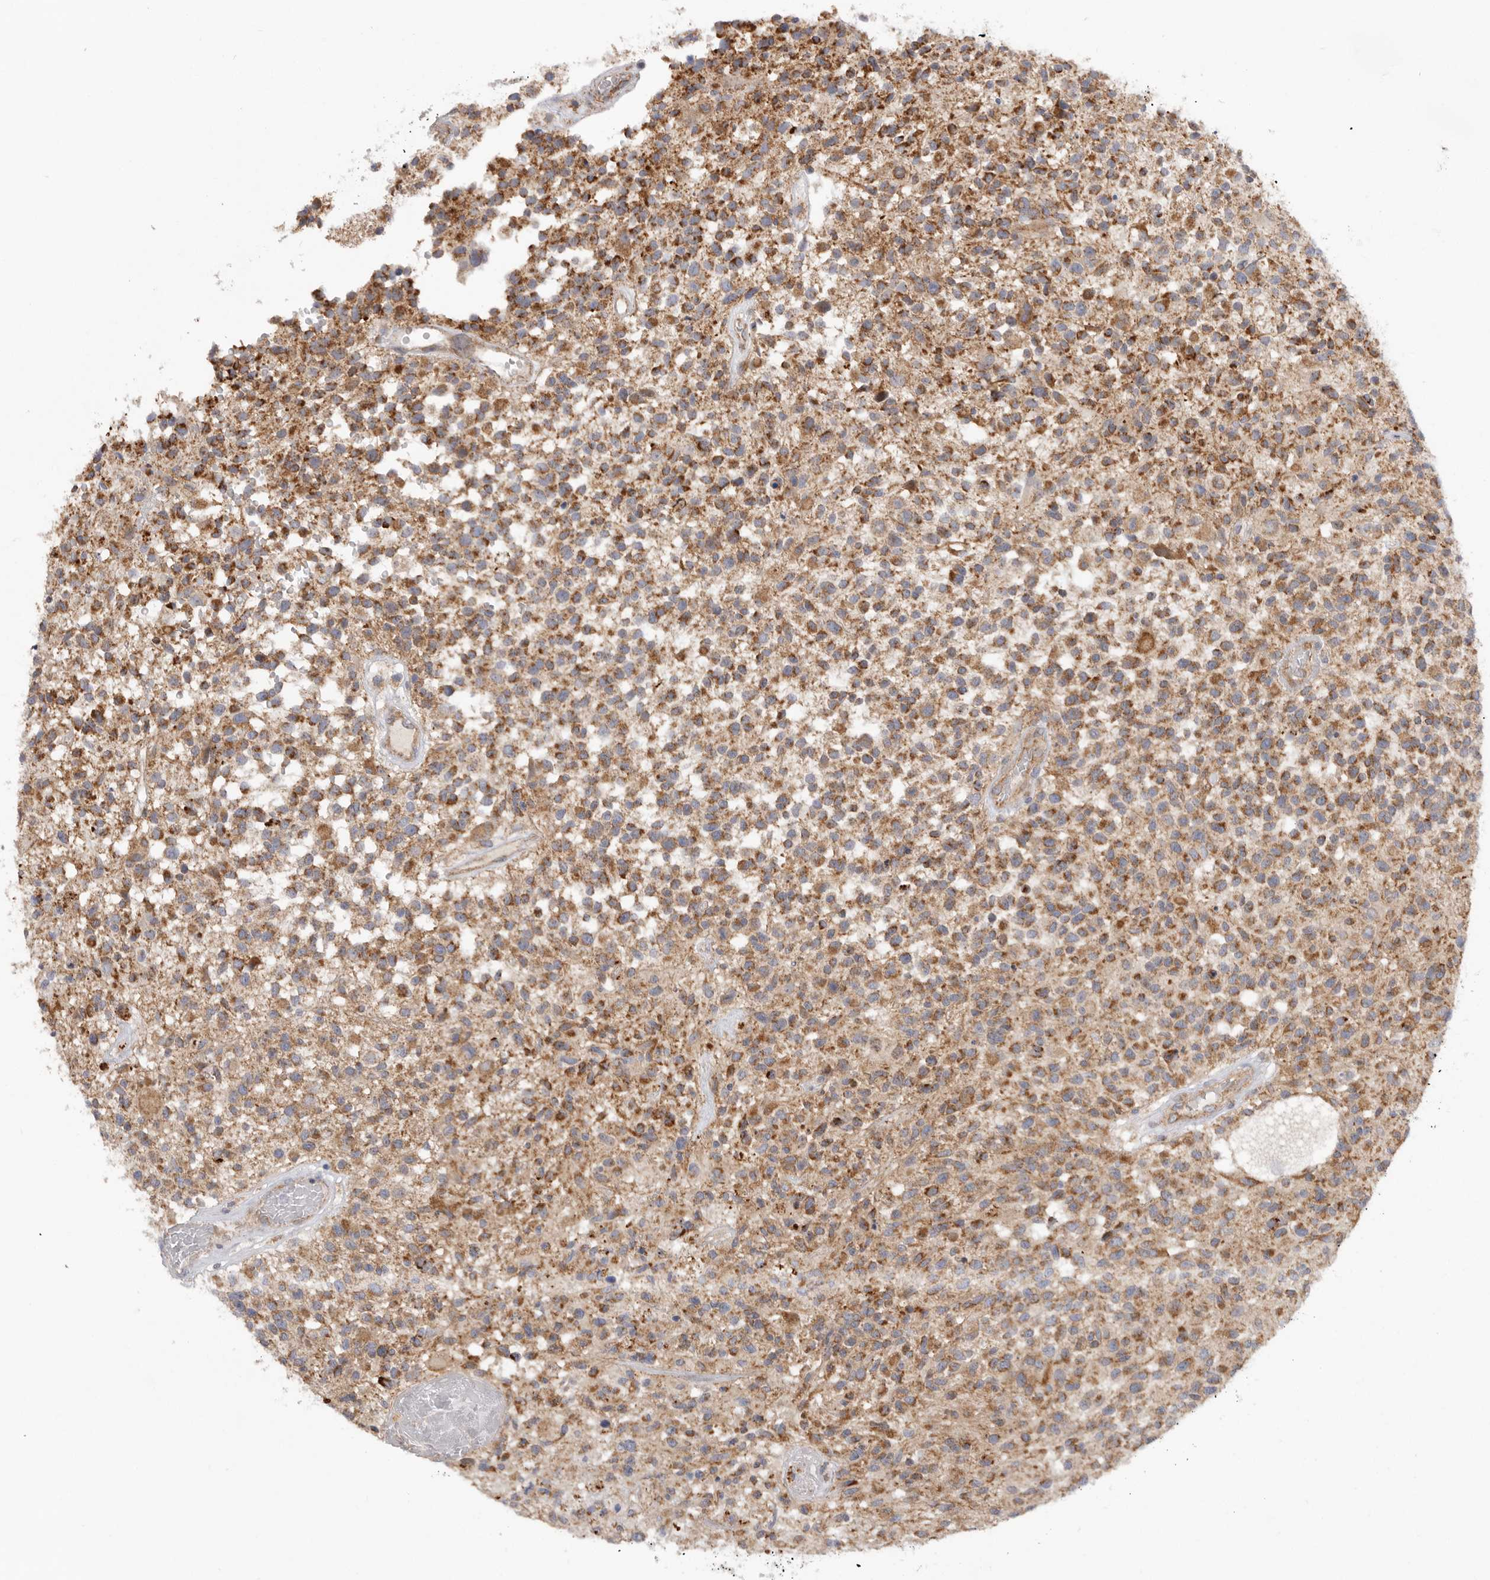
{"staining": {"intensity": "strong", "quantity": ">75%", "location": "cytoplasmic/membranous"}, "tissue": "glioma", "cell_type": "Tumor cells", "image_type": "cancer", "snomed": [{"axis": "morphology", "description": "Glioma, malignant, High grade"}, {"axis": "morphology", "description": "Glioblastoma, NOS"}, {"axis": "topography", "description": "Brain"}], "caption": "Immunohistochemistry (IHC) image of human glioma stained for a protein (brown), which reveals high levels of strong cytoplasmic/membranous expression in approximately >75% of tumor cells.", "gene": "MTFR1L", "patient": {"sex": "male", "age": 60}}